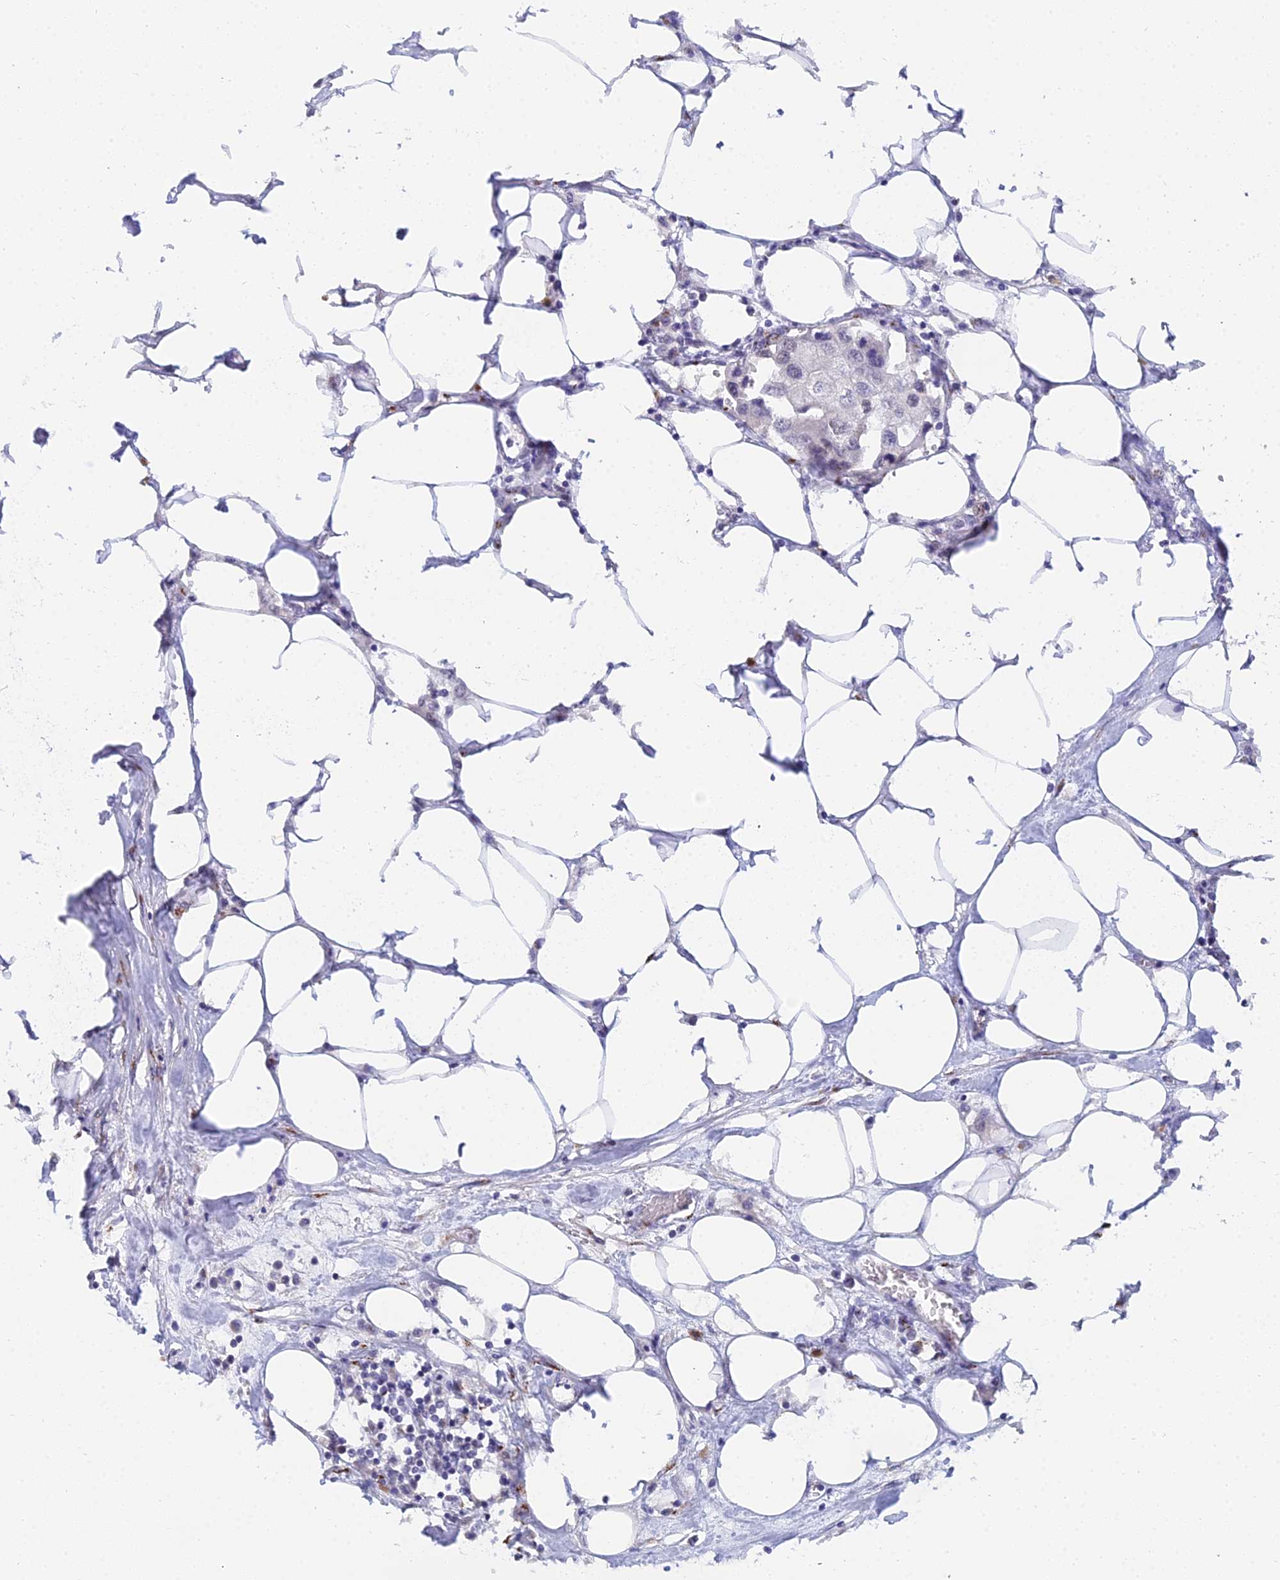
{"staining": {"intensity": "negative", "quantity": "none", "location": "none"}, "tissue": "urothelial cancer", "cell_type": "Tumor cells", "image_type": "cancer", "snomed": [{"axis": "morphology", "description": "Urothelial carcinoma, High grade"}, {"axis": "topography", "description": "Urinary bladder"}], "caption": "Urothelial cancer was stained to show a protein in brown. There is no significant positivity in tumor cells.", "gene": "THOC3", "patient": {"sex": "male", "age": 64}}